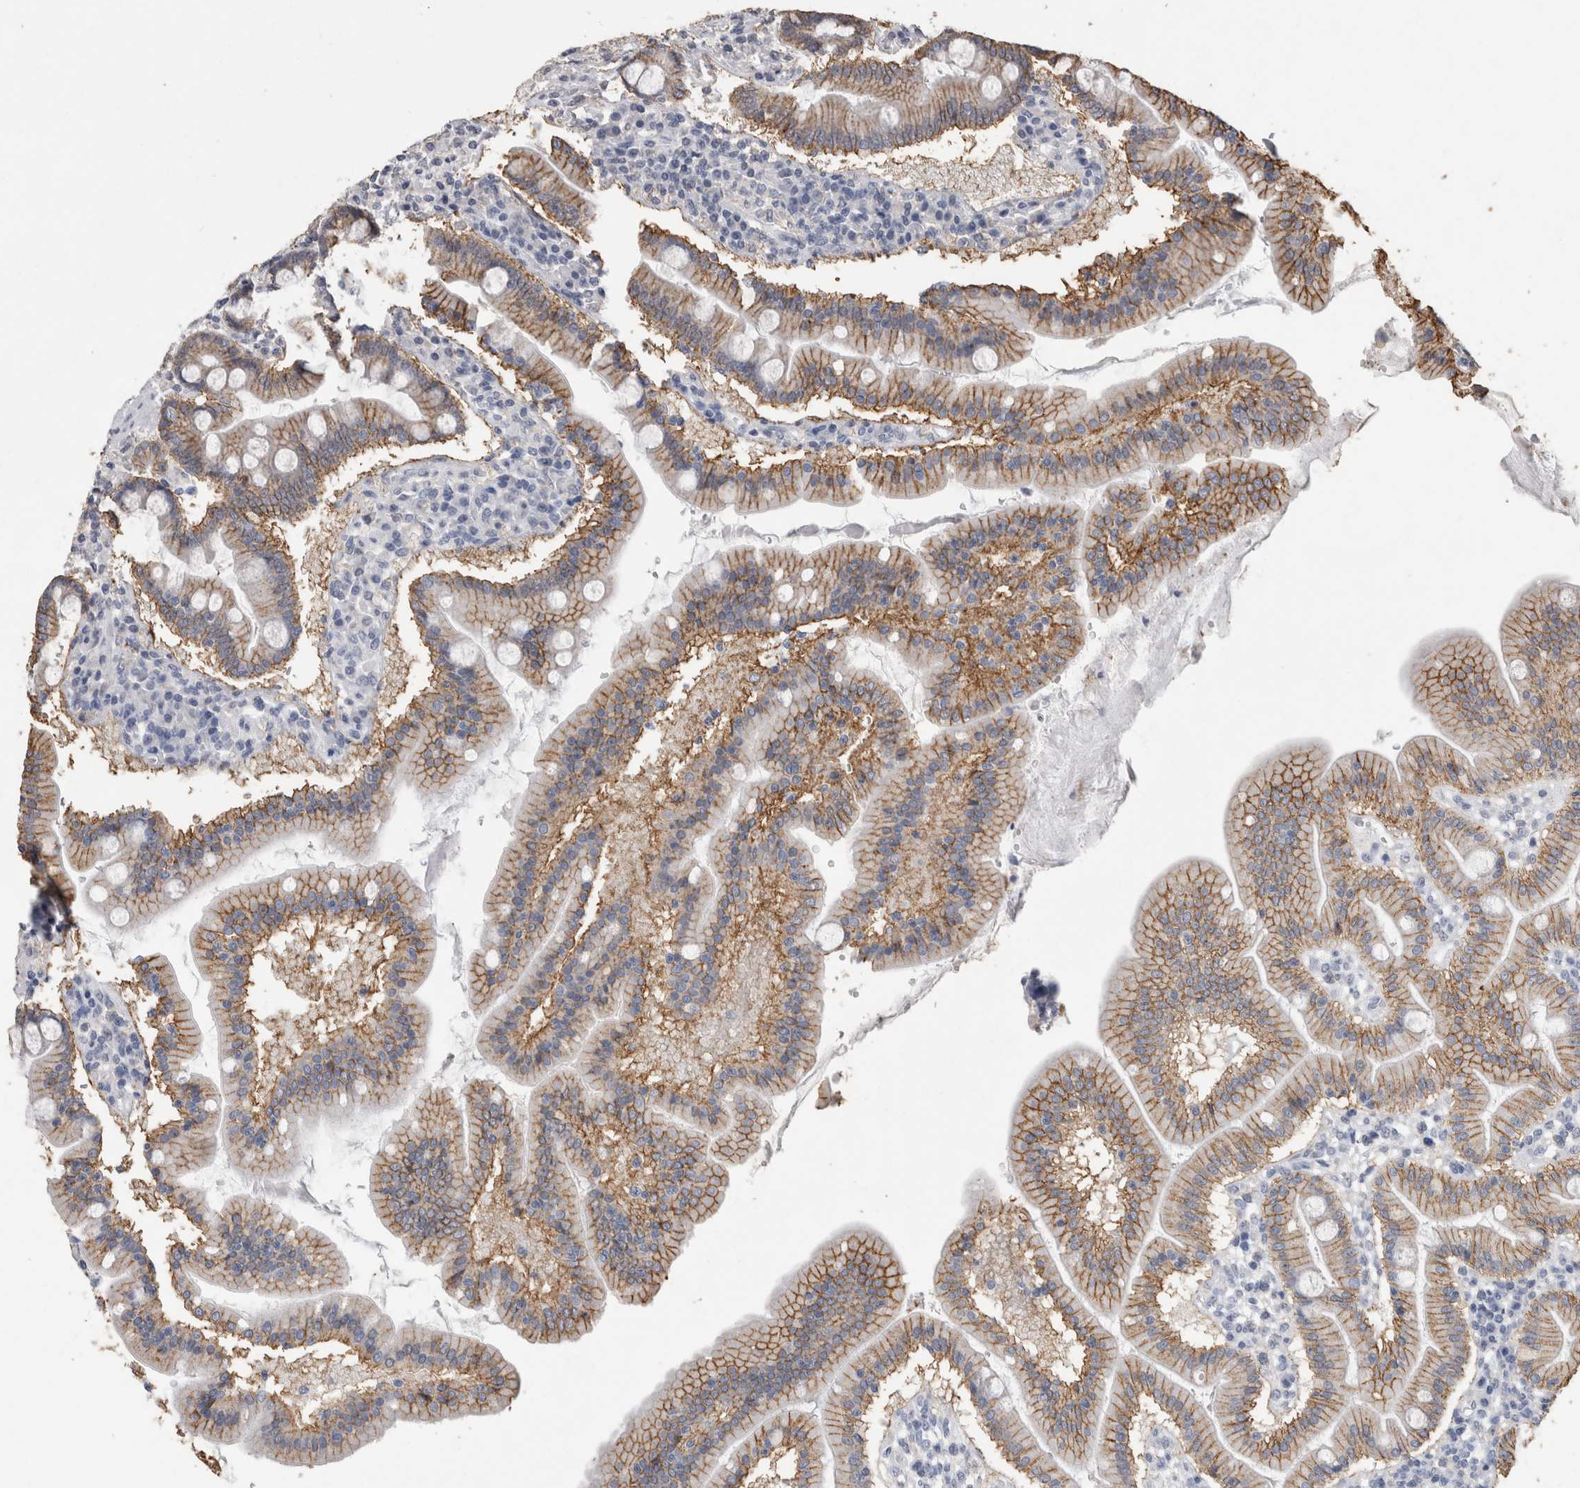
{"staining": {"intensity": "moderate", "quantity": ">75%", "location": "cytoplasmic/membranous"}, "tissue": "duodenum", "cell_type": "Glandular cells", "image_type": "normal", "snomed": [{"axis": "morphology", "description": "Normal tissue, NOS"}, {"axis": "topography", "description": "Duodenum"}], "caption": "Protein staining exhibits moderate cytoplasmic/membranous staining in about >75% of glandular cells in benign duodenum. (DAB (3,3'-diaminobenzidine) = brown stain, brightfield microscopy at high magnification).", "gene": "CNTFR", "patient": {"sex": "male", "age": 50}}